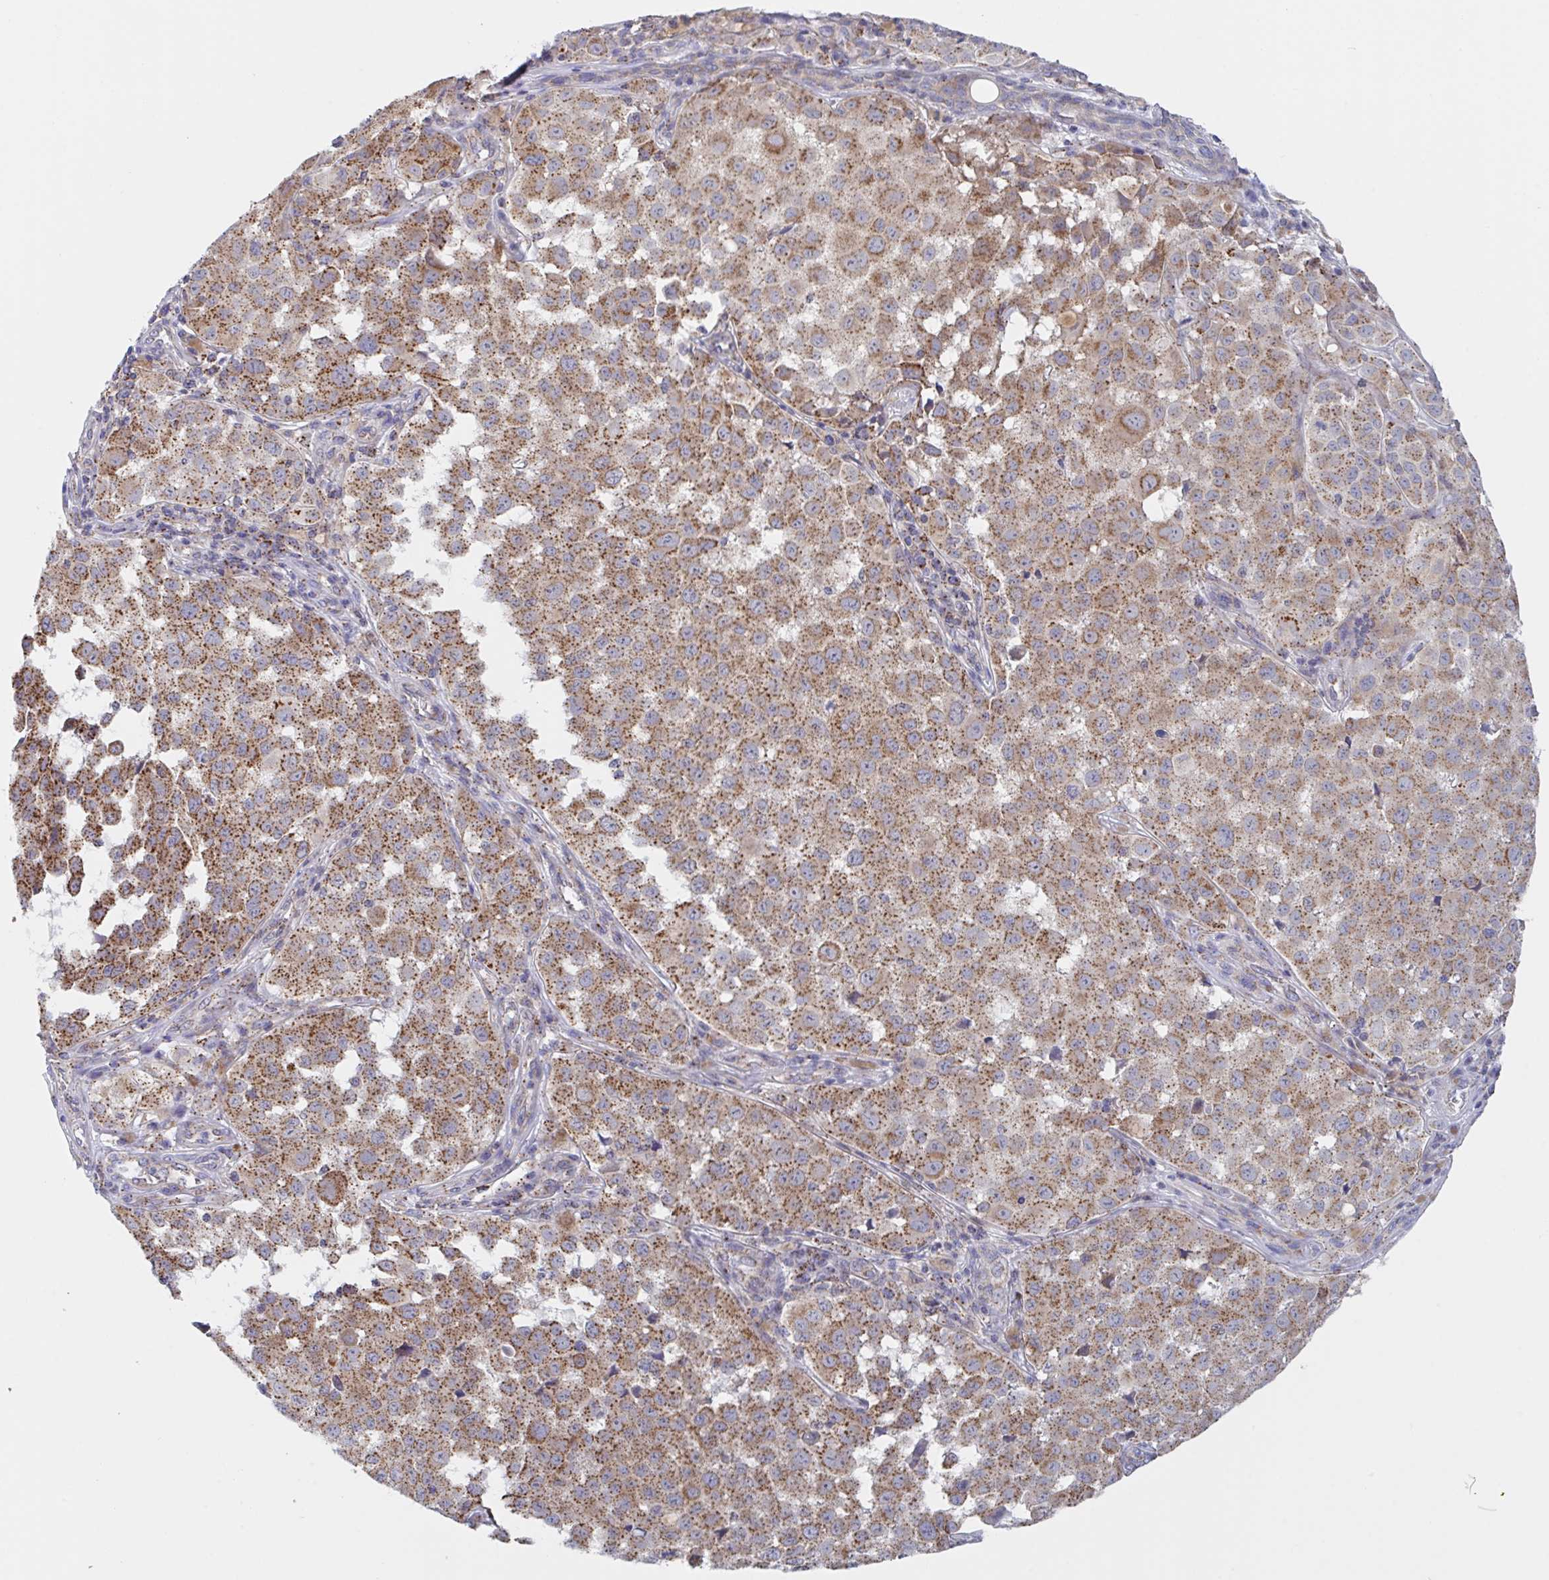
{"staining": {"intensity": "moderate", "quantity": ">75%", "location": "cytoplasmic/membranous"}, "tissue": "melanoma", "cell_type": "Tumor cells", "image_type": "cancer", "snomed": [{"axis": "morphology", "description": "Malignant melanoma, NOS"}, {"axis": "topography", "description": "Skin"}], "caption": "The image demonstrates immunohistochemical staining of melanoma. There is moderate cytoplasmic/membranous staining is present in approximately >75% of tumor cells.", "gene": "PROSER3", "patient": {"sex": "male", "age": 64}}